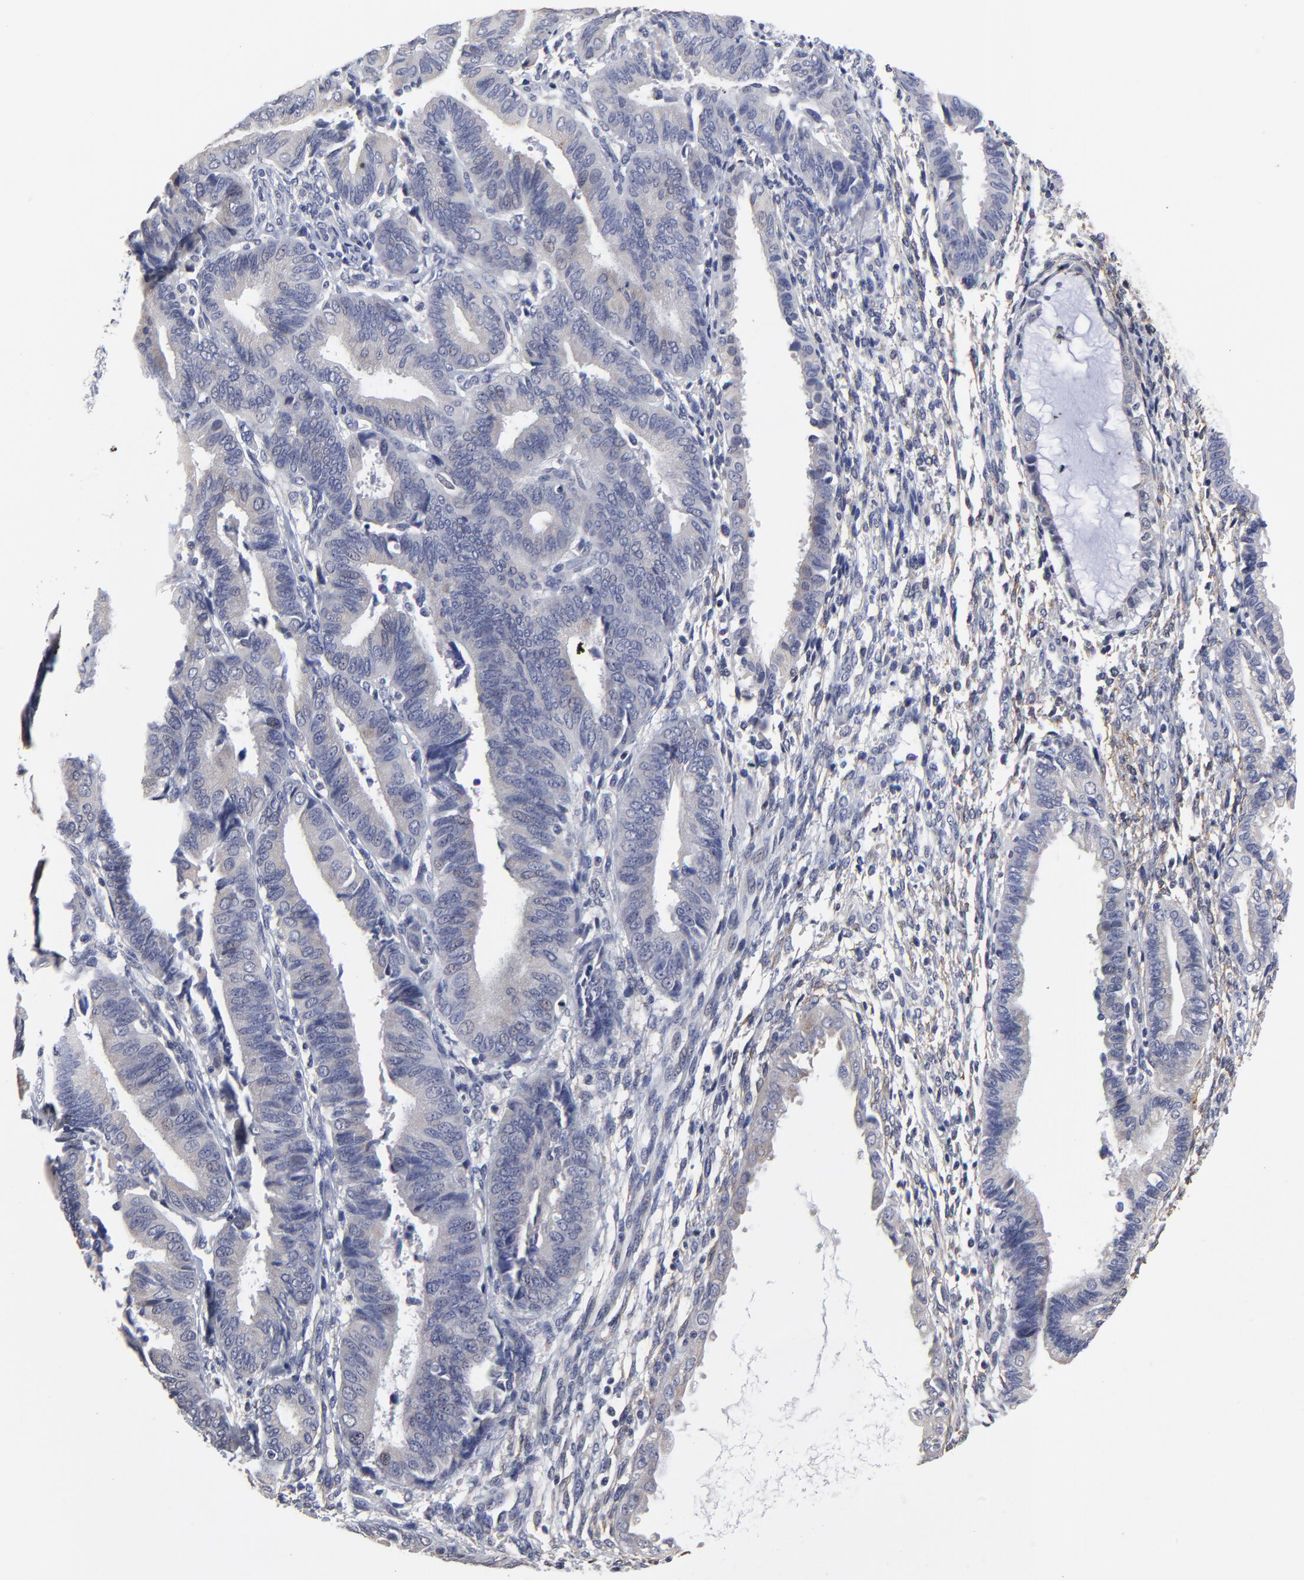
{"staining": {"intensity": "weak", "quantity": "<25%", "location": "cytoplasmic/membranous"}, "tissue": "endometrial cancer", "cell_type": "Tumor cells", "image_type": "cancer", "snomed": [{"axis": "morphology", "description": "Adenocarcinoma, NOS"}, {"axis": "topography", "description": "Endometrium"}], "caption": "This is an IHC micrograph of human endometrial cancer (adenocarcinoma). There is no expression in tumor cells.", "gene": "MAGEA10", "patient": {"sex": "female", "age": 63}}